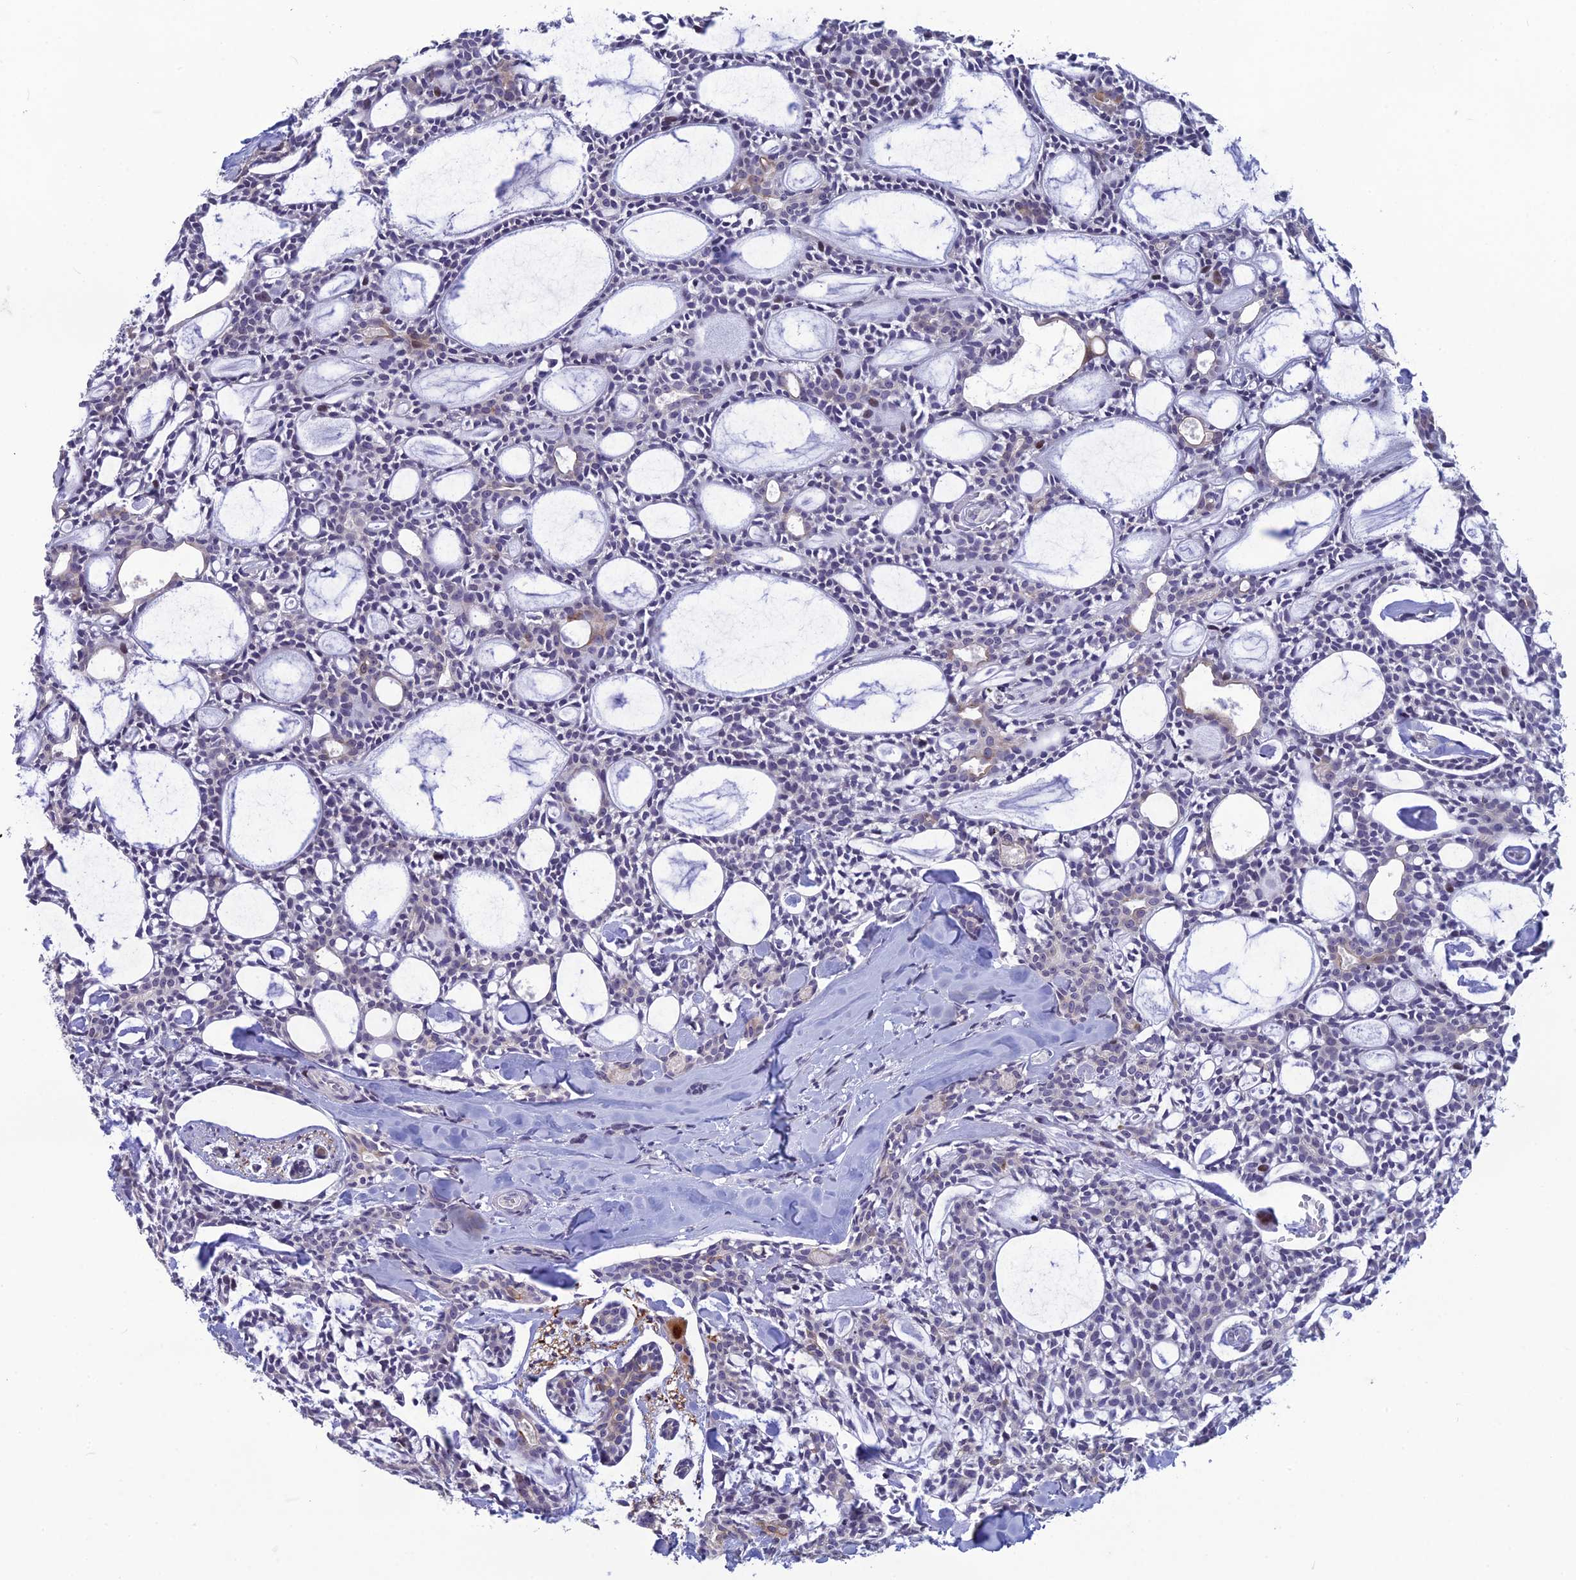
{"staining": {"intensity": "negative", "quantity": "none", "location": "none"}, "tissue": "head and neck cancer", "cell_type": "Tumor cells", "image_type": "cancer", "snomed": [{"axis": "morphology", "description": "Adenocarcinoma, NOS"}, {"axis": "topography", "description": "Salivary gland"}, {"axis": "topography", "description": "Head-Neck"}], "caption": "Immunohistochemical staining of head and neck adenocarcinoma shows no significant staining in tumor cells. The staining was performed using DAB (3,3'-diaminobenzidine) to visualize the protein expression in brown, while the nuclei were stained in blue with hematoxylin (Magnification: 20x).", "gene": "TMEM134", "patient": {"sex": "male", "age": 55}}